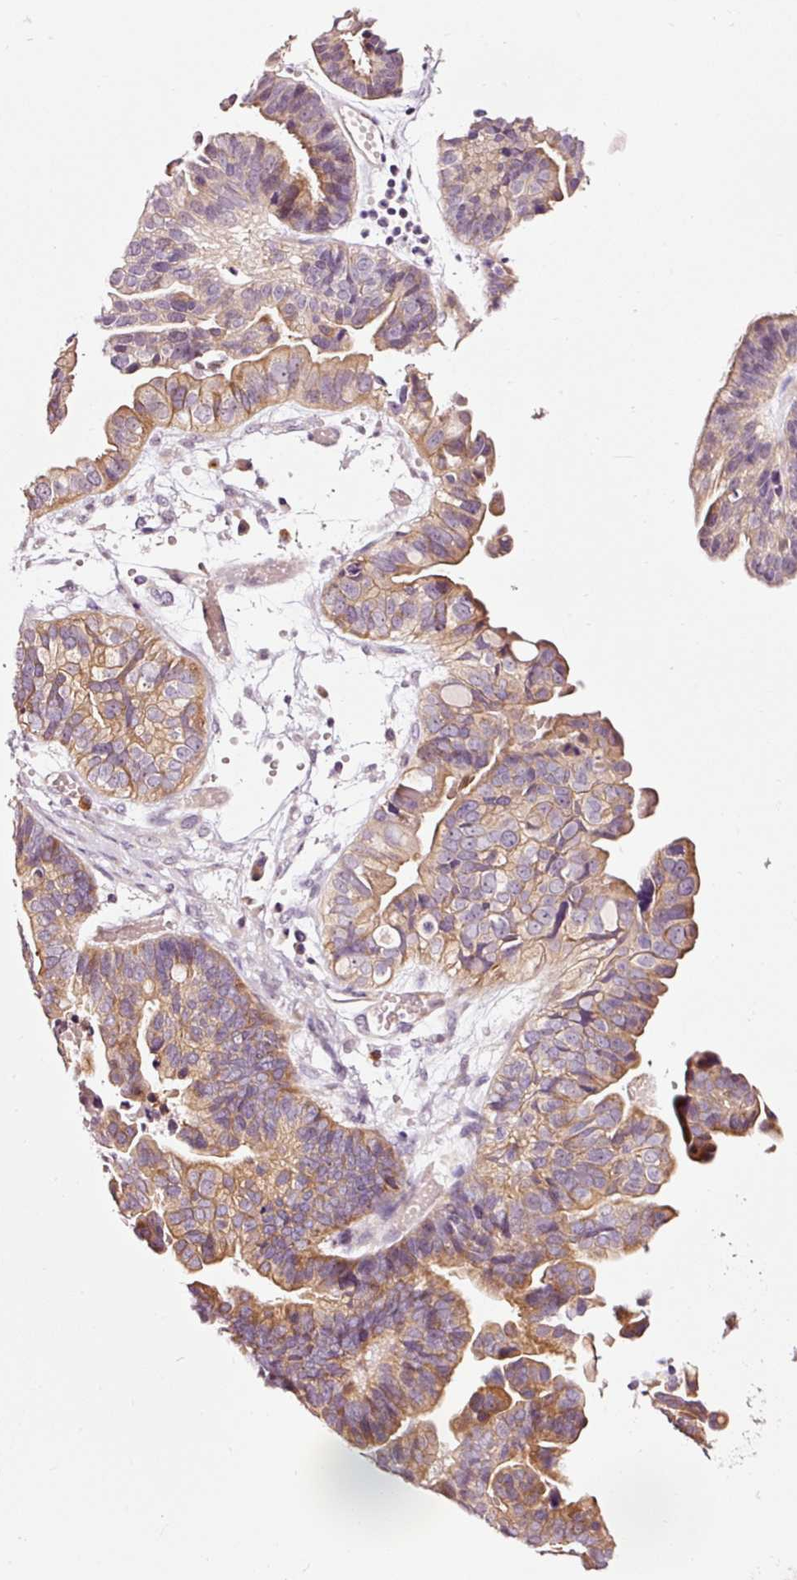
{"staining": {"intensity": "moderate", "quantity": ">75%", "location": "cytoplasmic/membranous"}, "tissue": "ovarian cancer", "cell_type": "Tumor cells", "image_type": "cancer", "snomed": [{"axis": "morphology", "description": "Cystadenocarcinoma, serous, NOS"}, {"axis": "topography", "description": "Ovary"}], "caption": "Protein staining shows moderate cytoplasmic/membranous staining in about >75% of tumor cells in ovarian serous cystadenocarcinoma.", "gene": "UTP14A", "patient": {"sex": "female", "age": 56}}